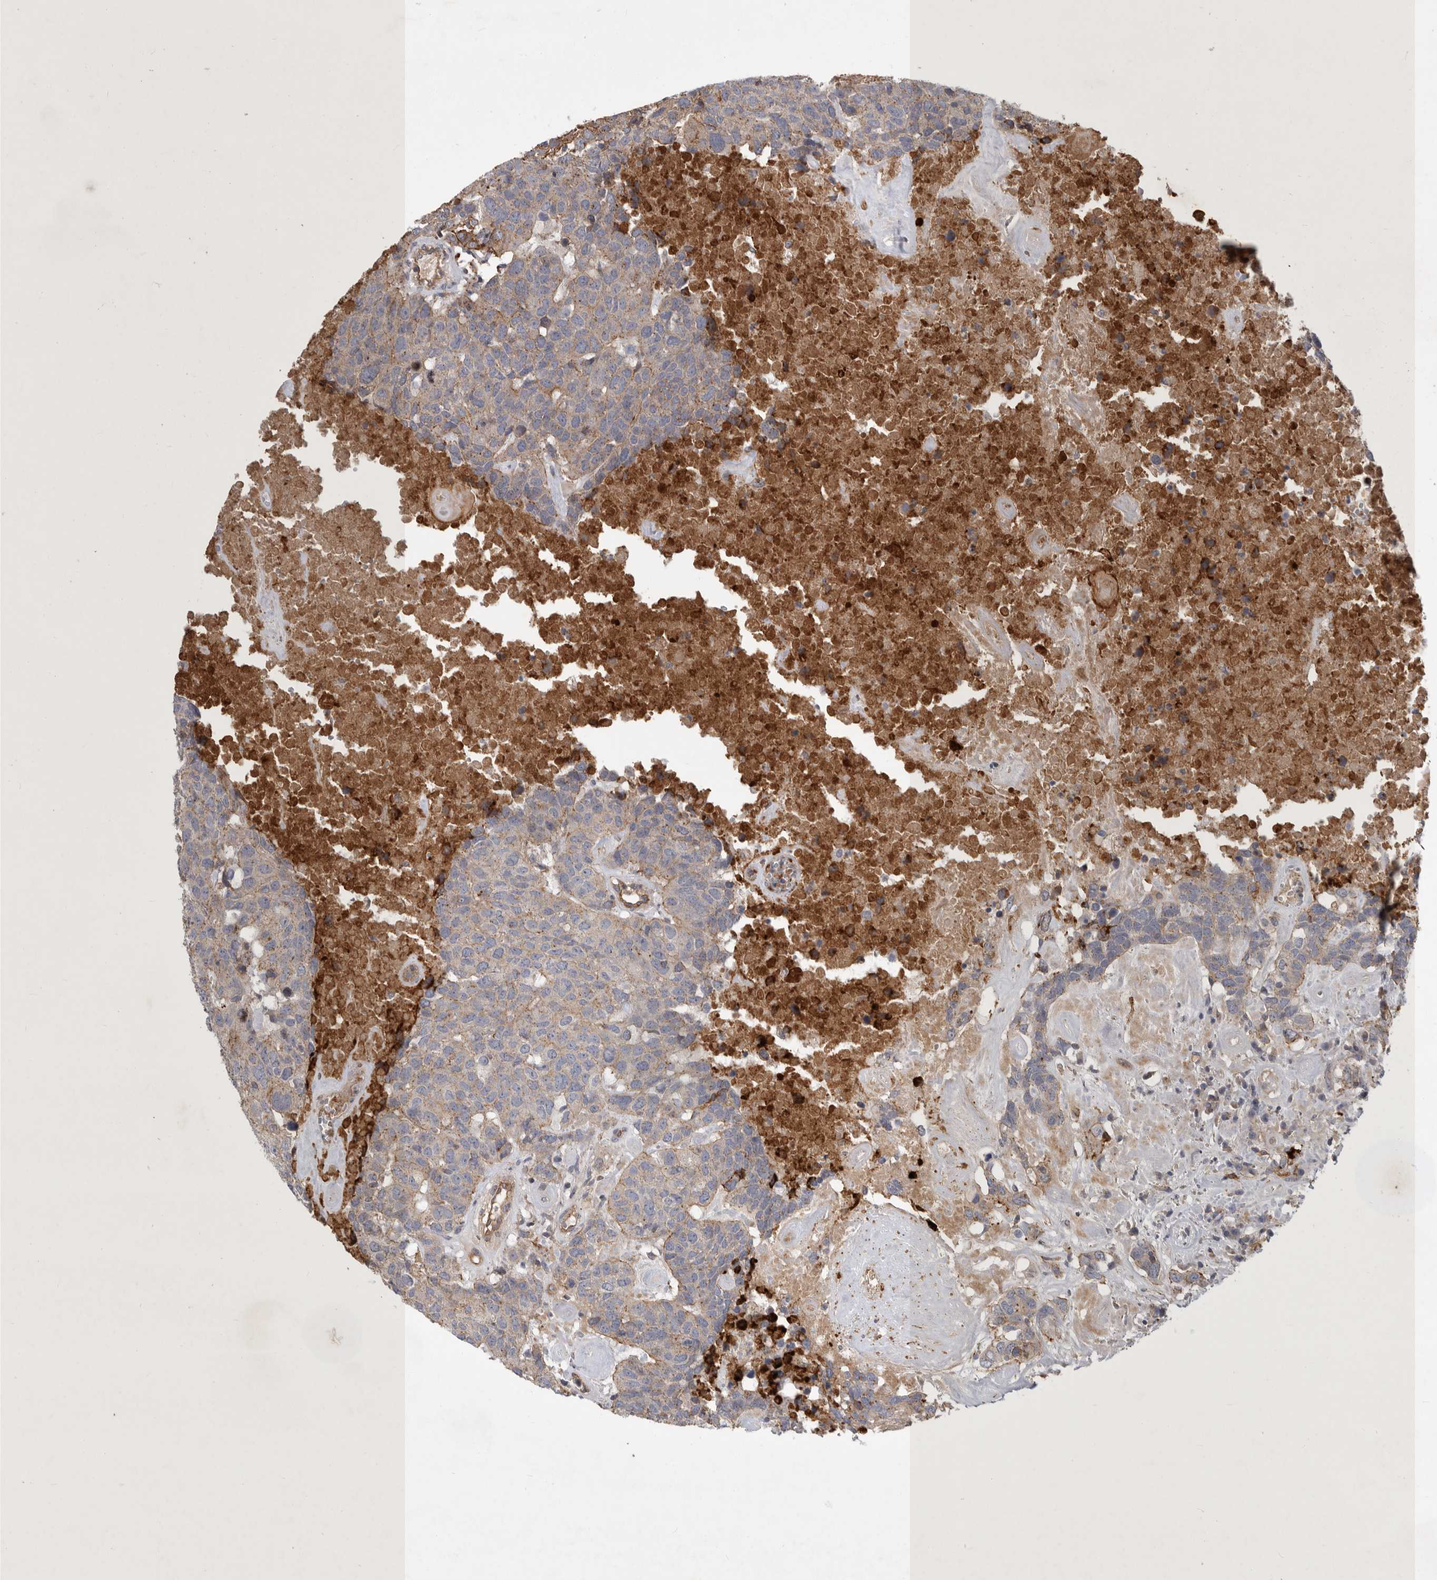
{"staining": {"intensity": "weak", "quantity": ">75%", "location": "cytoplasmic/membranous"}, "tissue": "head and neck cancer", "cell_type": "Tumor cells", "image_type": "cancer", "snomed": [{"axis": "morphology", "description": "Squamous cell carcinoma, NOS"}, {"axis": "topography", "description": "Head-Neck"}], "caption": "Protein staining of head and neck squamous cell carcinoma tissue shows weak cytoplasmic/membranous staining in about >75% of tumor cells. (IHC, brightfield microscopy, high magnification).", "gene": "MLPH", "patient": {"sex": "male", "age": 66}}